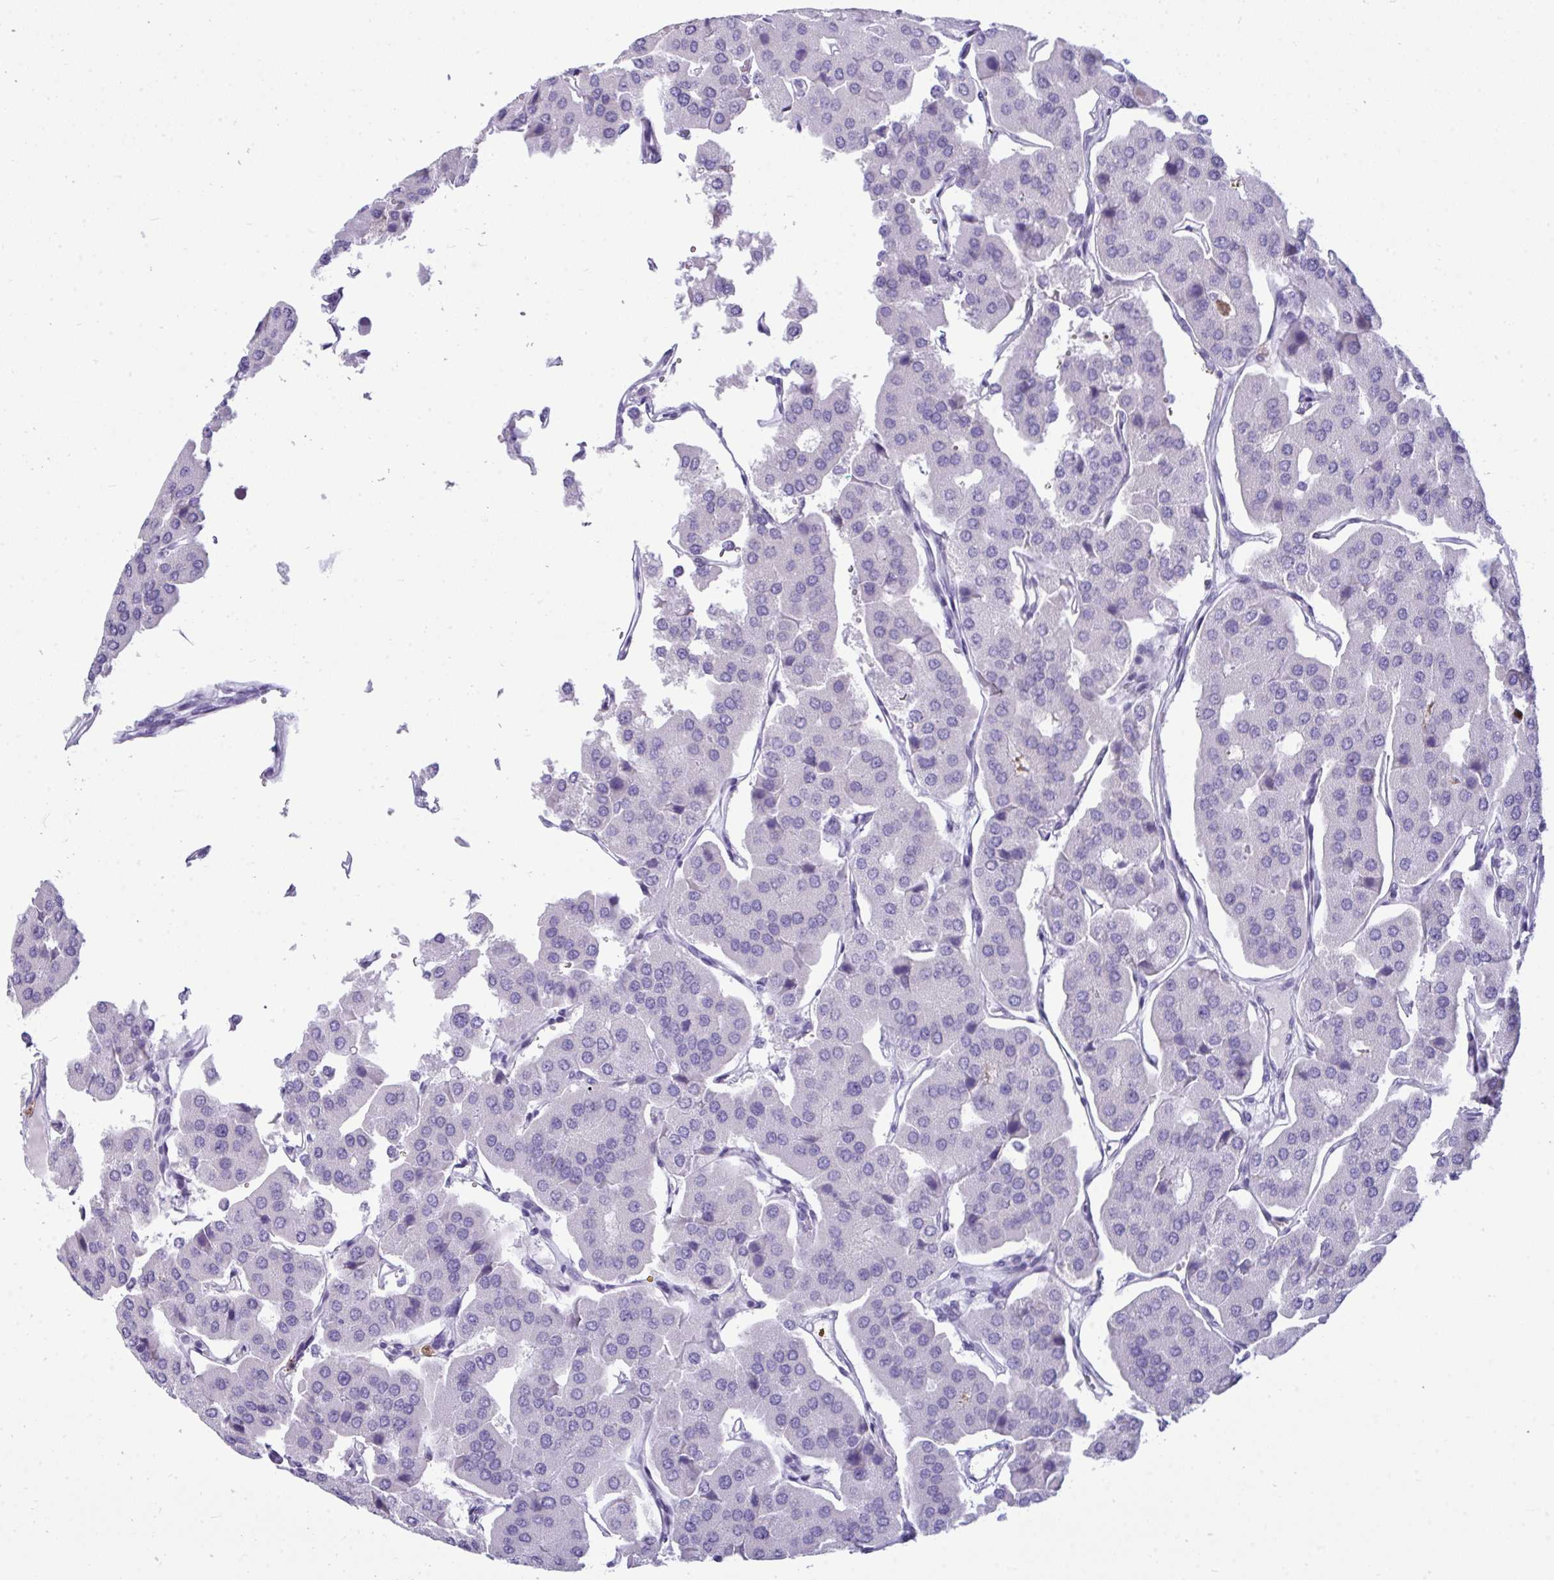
{"staining": {"intensity": "negative", "quantity": "none", "location": "none"}, "tissue": "parathyroid gland", "cell_type": "Glandular cells", "image_type": "normal", "snomed": [{"axis": "morphology", "description": "Normal tissue, NOS"}, {"axis": "morphology", "description": "Adenoma, NOS"}, {"axis": "topography", "description": "Parathyroid gland"}], "caption": "Histopathology image shows no significant protein staining in glandular cells of normal parathyroid gland.", "gene": "ARHGAP42", "patient": {"sex": "female", "age": 86}}